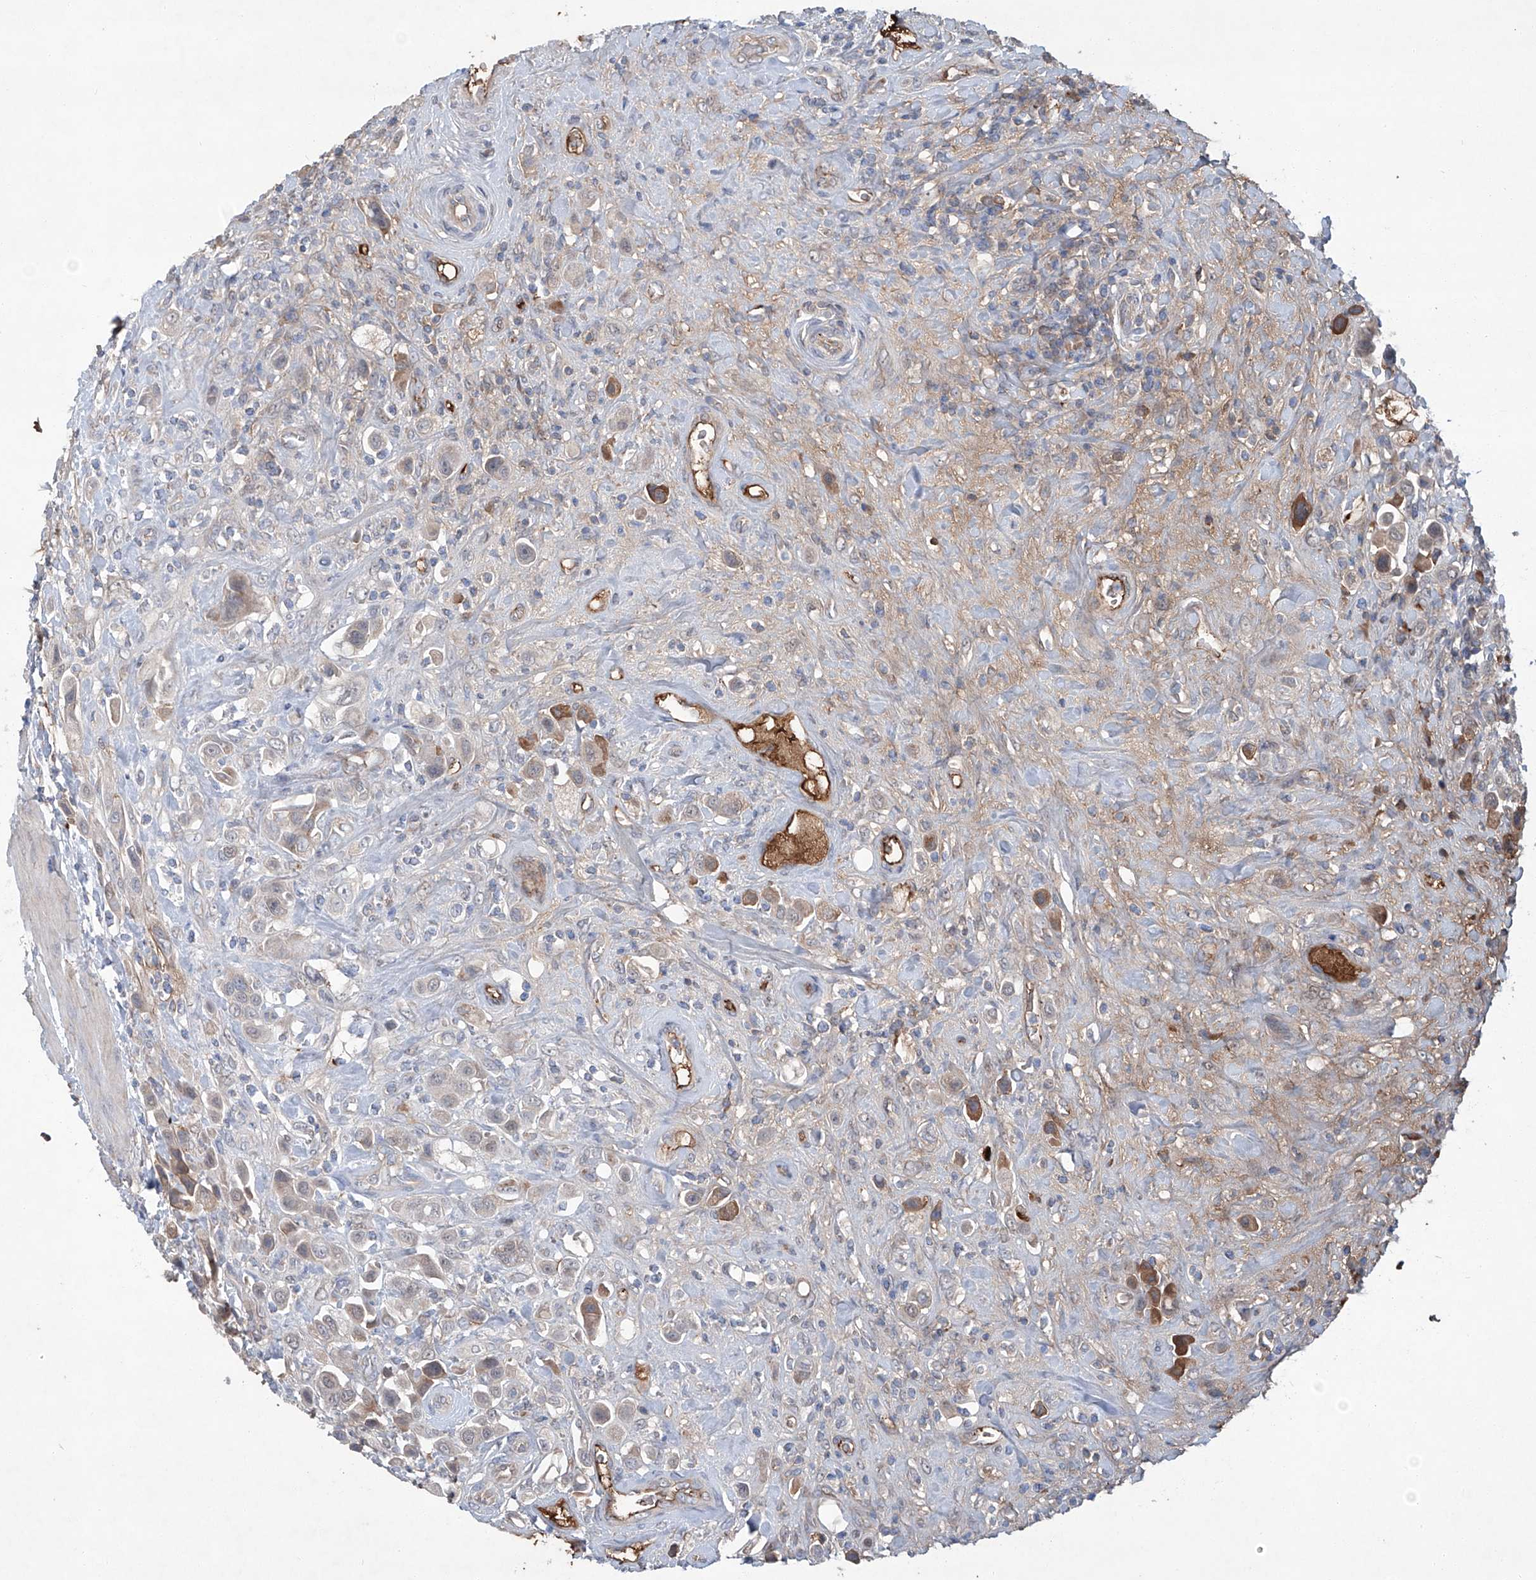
{"staining": {"intensity": "moderate", "quantity": "<25%", "location": "cytoplasmic/membranous"}, "tissue": "urothelial cancer", "cell_type": "Tumor cells", "image_type": "cancer", "snomed": [{"axis": "morphology", "description": "Urothelial carcinoma, High grade"}, {"axis": "topography", "description": "Urinary bladder"}], "caption": "Urothelial cancer was stained to show a protein in brown. There is low levels of moderate cytoplasmic/membranous expression in approximately <25% of tumor cells.", "gene": "SIX4", "patient": {"sex": "male", "age": 50}}